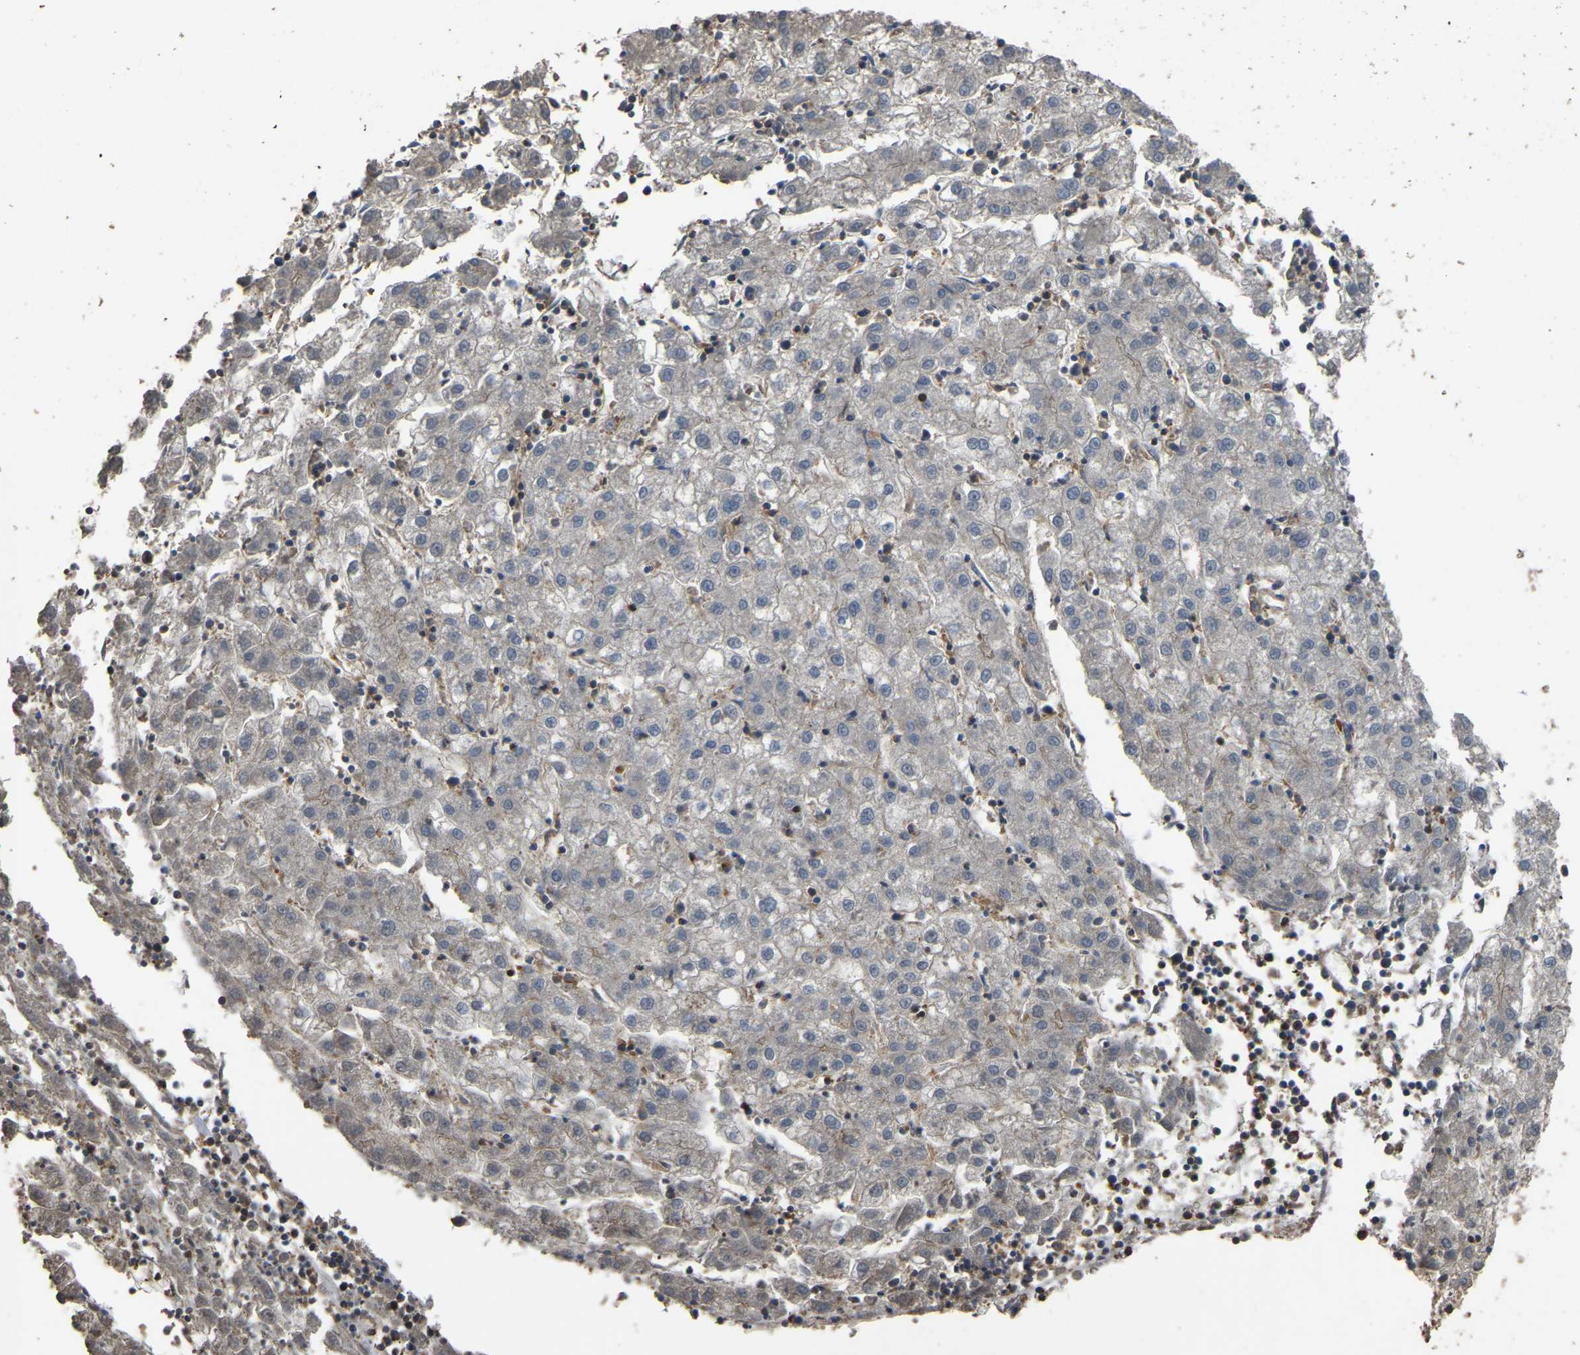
{"staining": {"intensity": "negative", "quantity": "none", "location": "none"}, "tissue": "liver cancer", "cell_type": "Tumor cells", "image_type": "cancer", "snomed": [{"axis": "morphology", "description": "Carcinoma, Hepatocellular, NOS"}, {"axis": "topography", "description": "Liver"}], "caption": "Immunohistochemistry (IHC) of hepatocellular carcinoma (liver) reveals no staining in tumor cells.", "gene": "FHIT", "patient": {"sex": "male", "age": 72}}